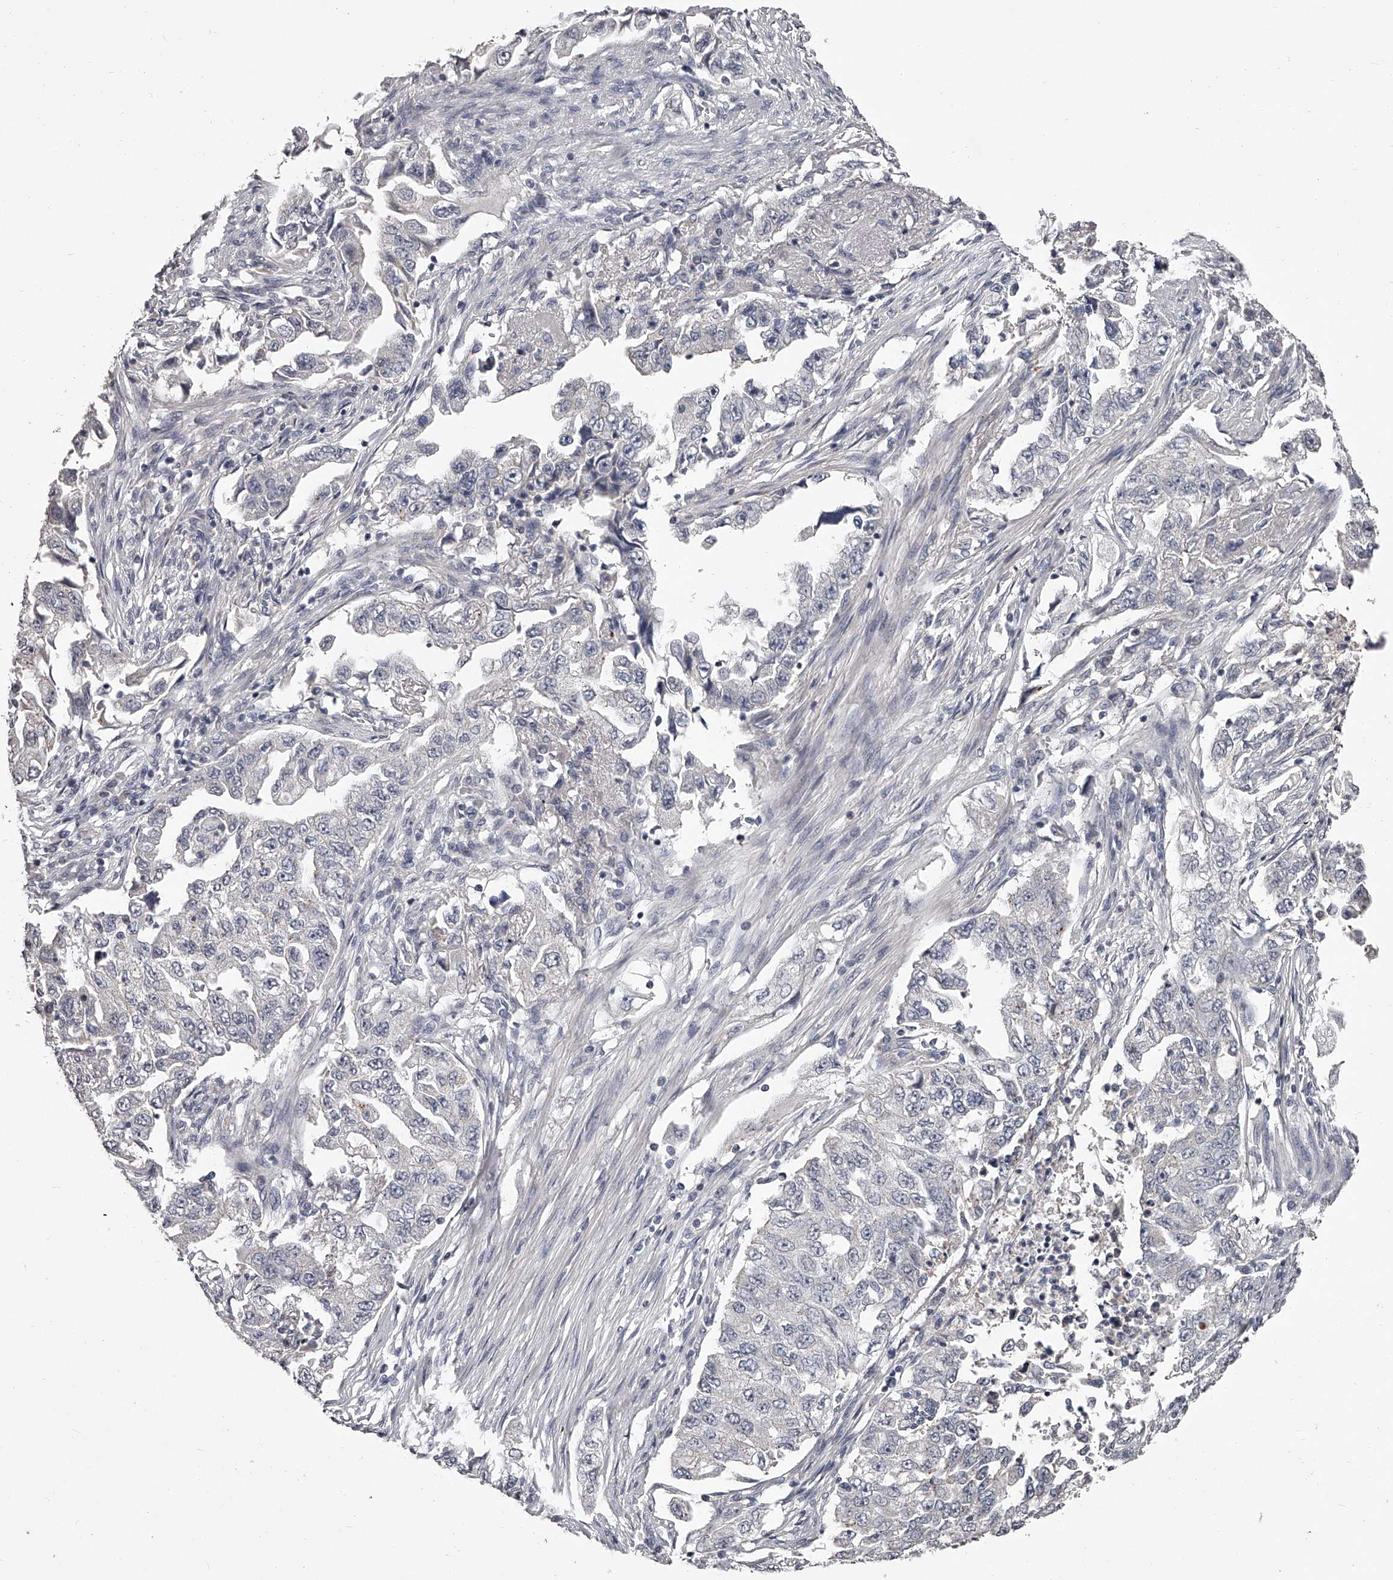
{"staining": {"intensity": "negative", "quantity": "none", "location": "none"}, "tissue": "lung cancer", "cell_type": "Tumor cells", "image_type": "cancer", "snomed": [{"axis": "morphology", "description": "Adenocarcinoma, NOS"}, {"axis": "topography", "description": "Lung"}], "caption": "IHC of human lung adenocarcinoma demonstrates no positivity in tumor cells.", "gene": "NT5DC1", "patient": {"sex": "female", "age": 51}}